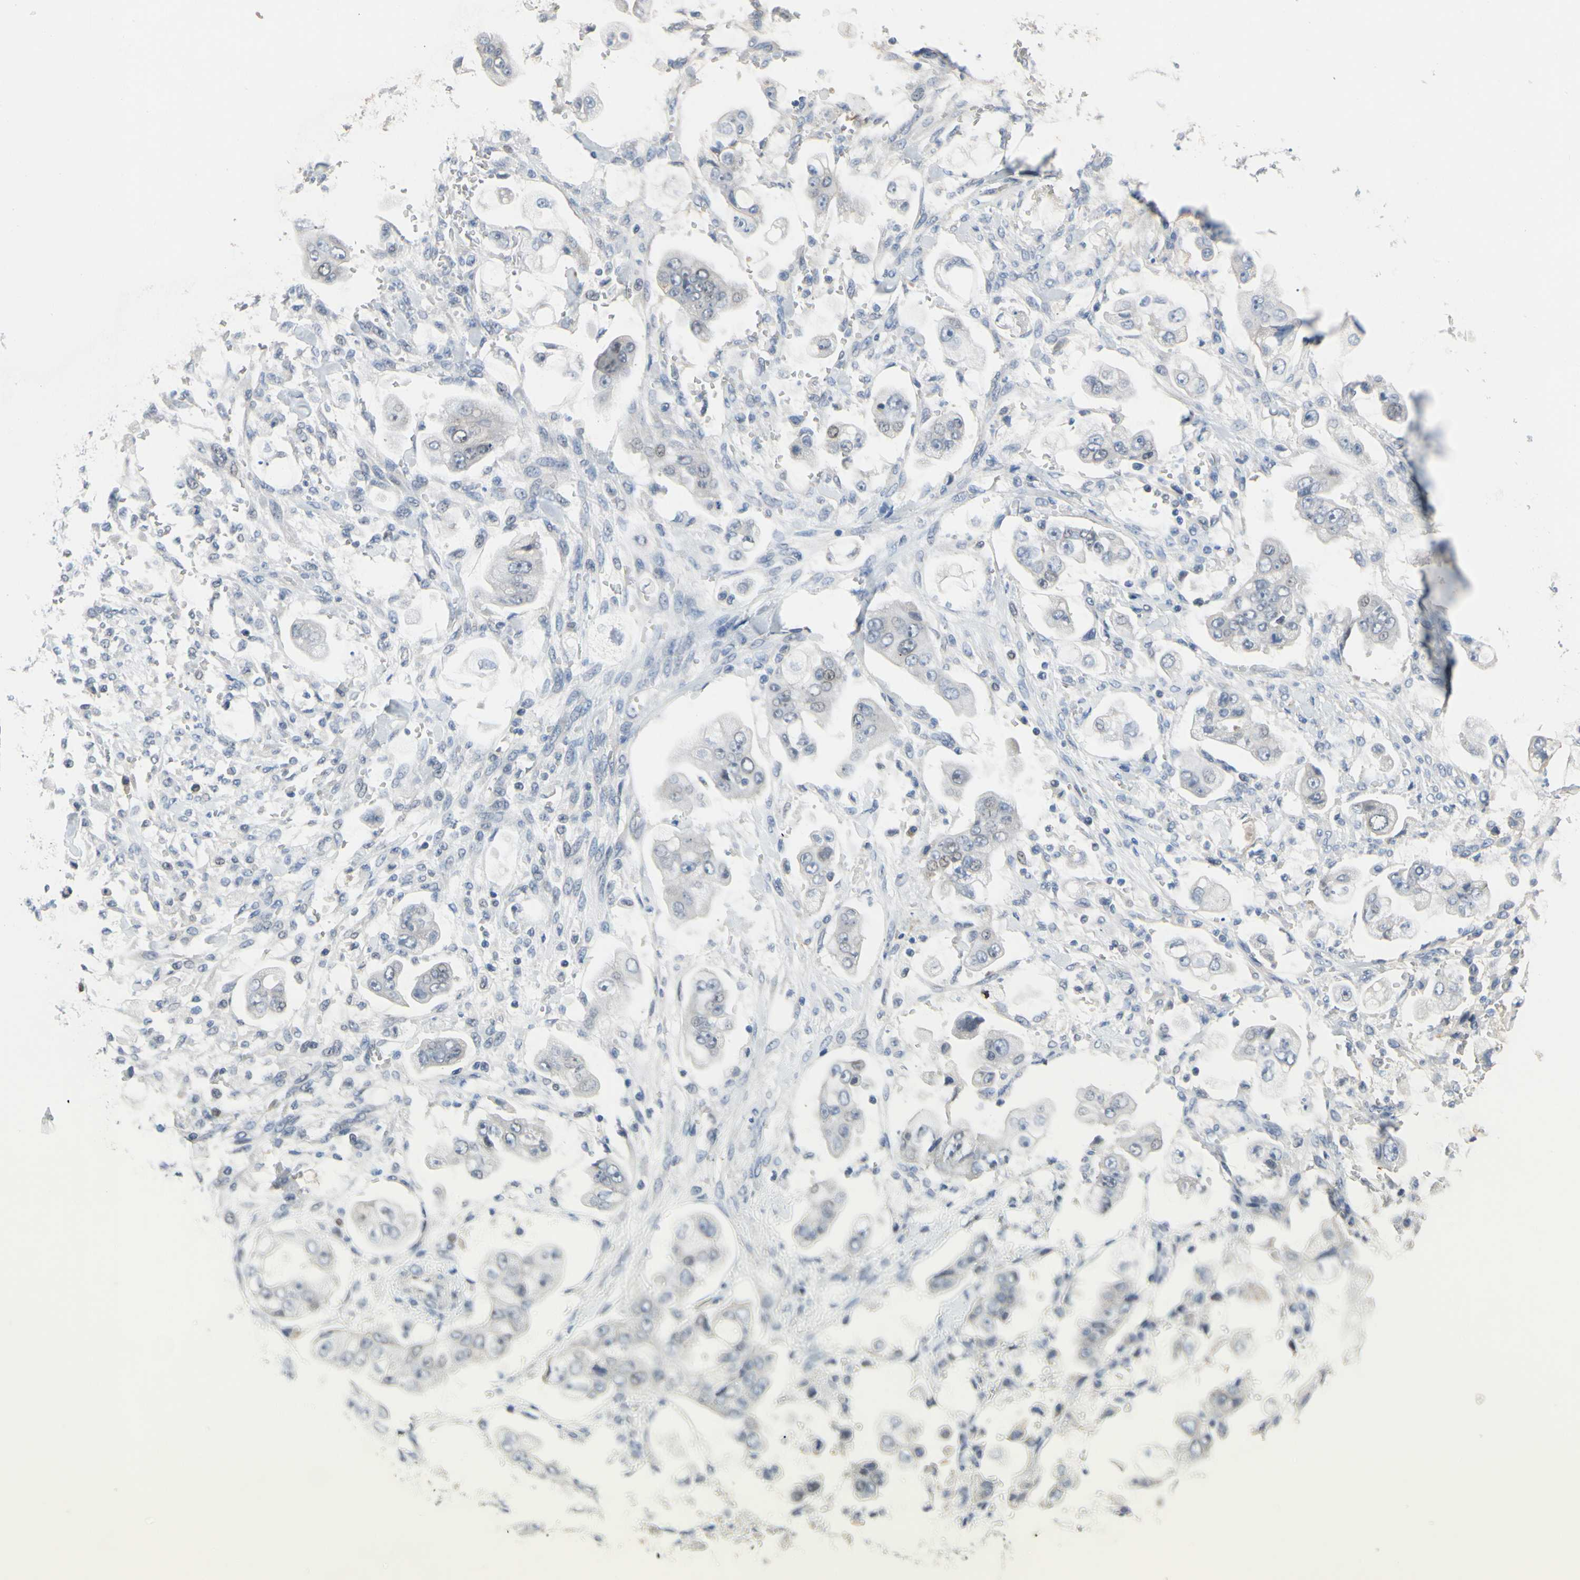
{"staining": {"intensity": "negative", "quantity": "none", "location": "none"}, "tissue": "stomach cancer", "cell_type": "Tumor cells", "image_type": "cancer", "snomed": [{"axis": "morphology", "description": "Adenocarcinoma, NOS"}, {"axis": "topography", "description": "Stomach"}], "caption": "Tumor cells are negative for protein expression in human adenocarcinoma (stomach).", "gene": "LHX9", "patient": {"sex": "male", "age": 62}}